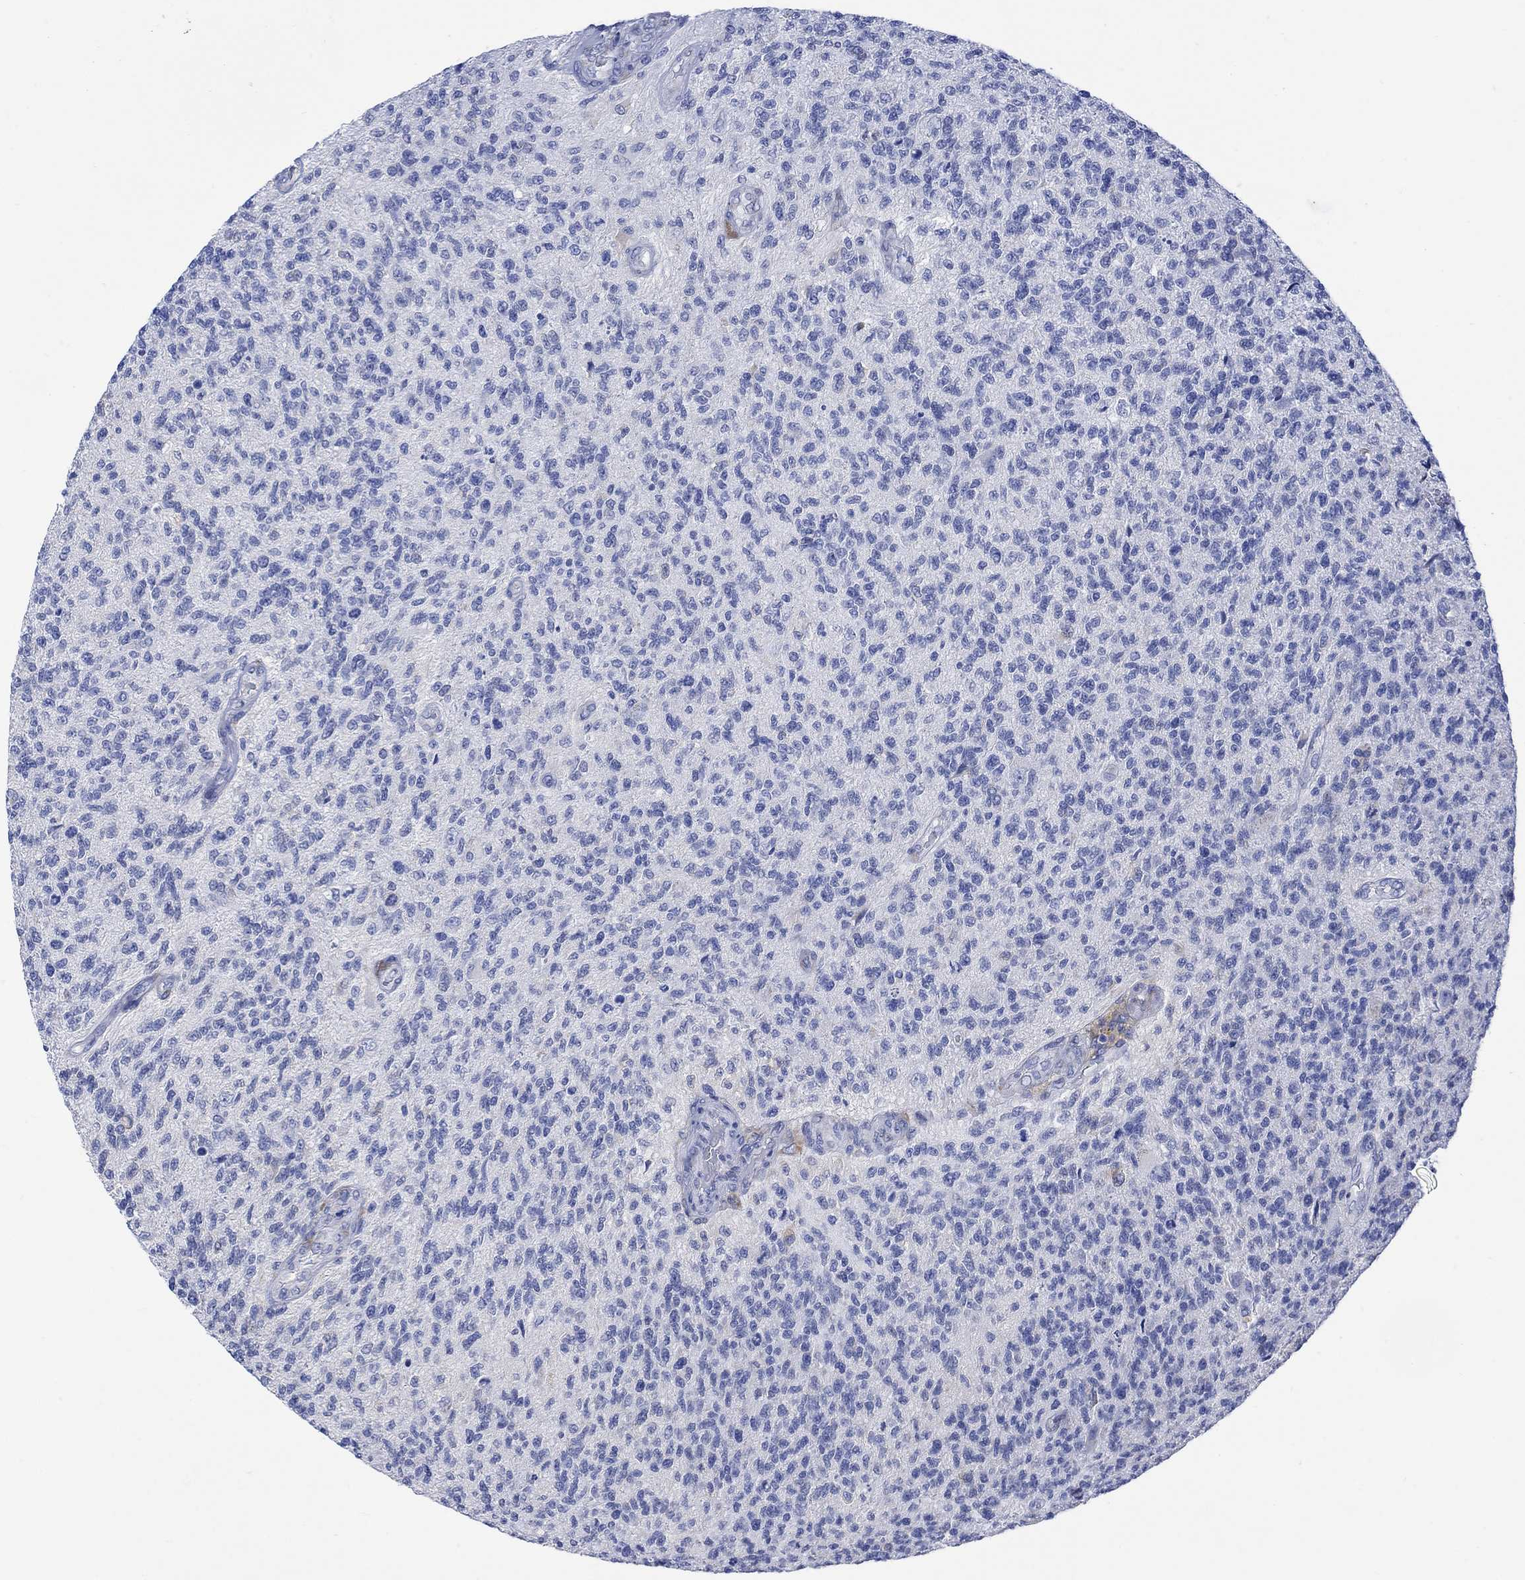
{"staining": {"intensity": "negative", "quantity": "none", "location": "none"}, "tissue": "glioma", "cell_type": "Tumor cells", "image_type": "cancer", "snomed": [{"axis": "morphology", "description": "Glioma, malignant, High grade"}, {"axis": "topography", "description": "Brain"}], "caption": "Glioma was stained to show a protein in brown. There is no significant expression in tumor cells.", "gene": "MYL1", "patient": {"sex": "male", "age": 56}}